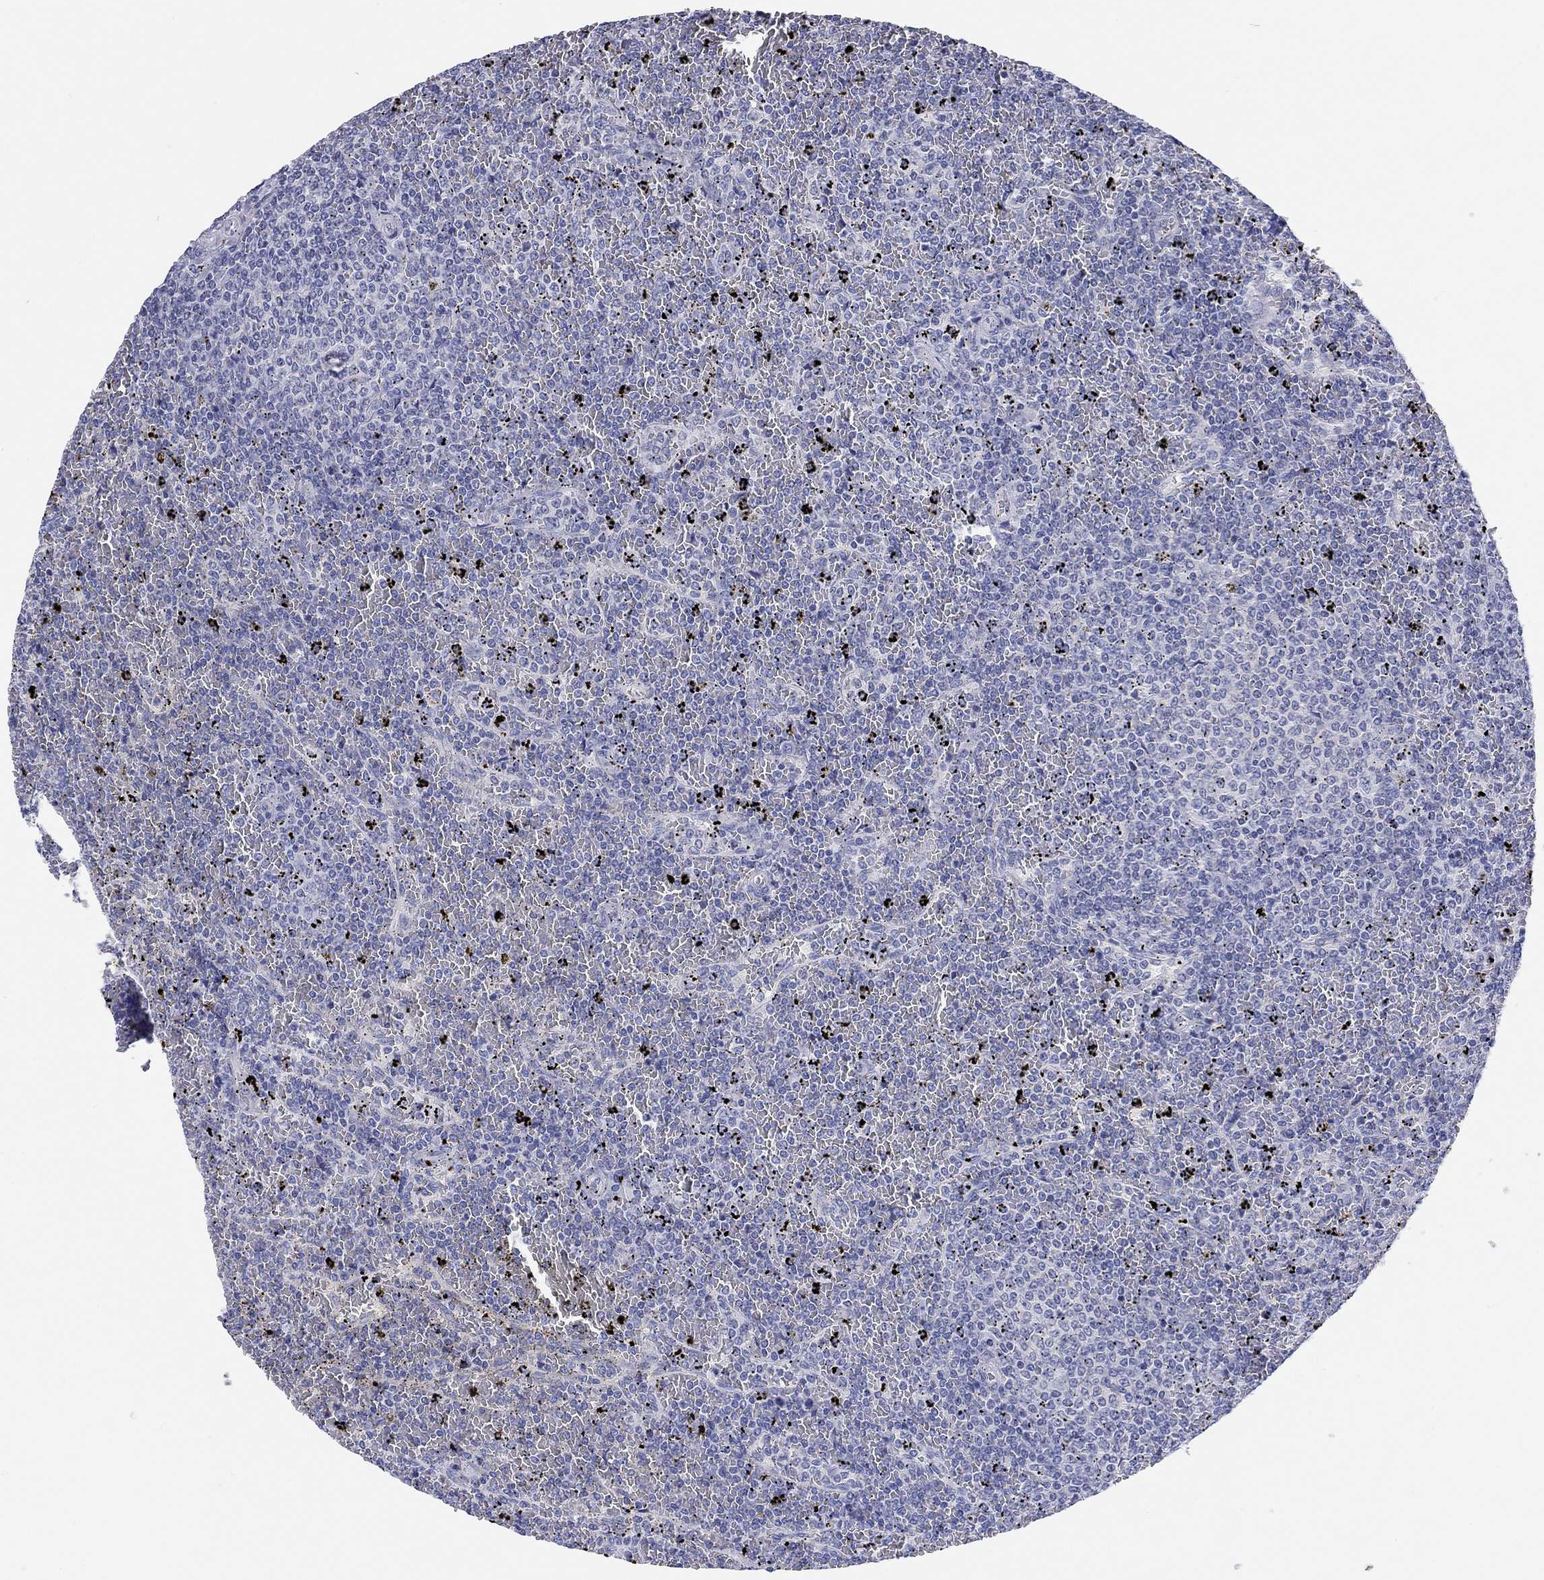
{"staining": {"intensity": "negative", "quantity": "none", "location": "none"}, "tissue": "lymphoma", "cell_type": "Tumor cells", "image_type": "cancer", "snomed": [{"axis": "morphology", "description": "Malignant lymphoma, non-Hodgkin's type, Low grade"}, {"axis": "topography", "description": "Spleen"}], "caption": "A histopathology image of human low-grade malignant lymphoma, non-Hodgkin's type is negative for staining in tumor cells. (Immunohistochemistry (ihc), brightfield microscopy, high magnification).", "gene": "TMEM221", "patient": {"sex": "female", "age": 77}}